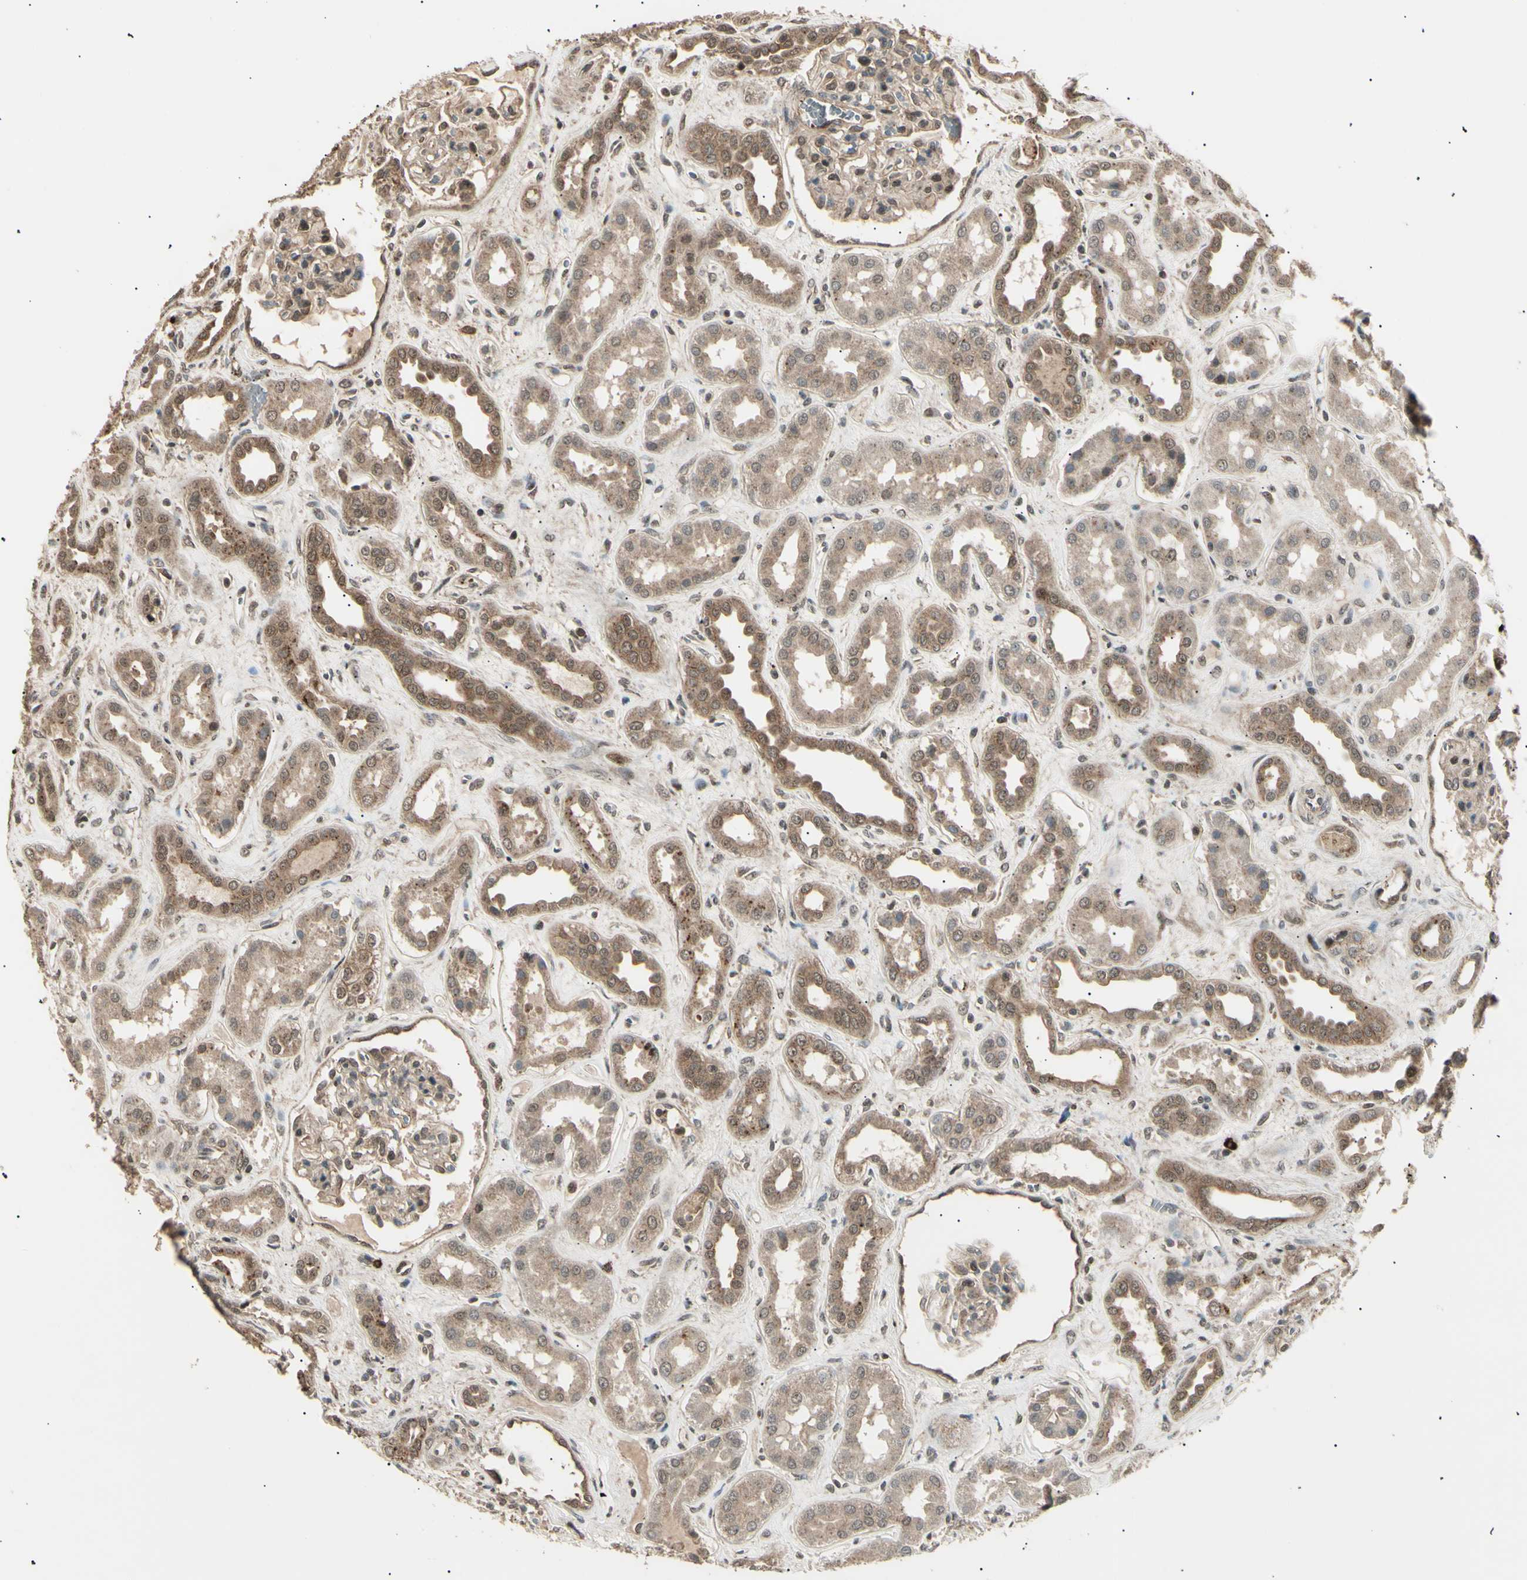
{"staining": {"intensity": "weak", "quantity": ">75%", "location": "cytoplasmic/membranous,nuclear"}, "tissue": "kidney", "cell_type": "Cells in glomeruli", "image_type": "normal", "snomed": [{"axis": "morphology", "description": "Normal tissue, NOS"}, {"axis": "topography", "description": "Kidney"}], "caption": "Immunohistochemical staining of unremarkable human kidney exhibits >75% levels of weak cytoplasmic/membranous,nuclear protein staining in about >75% of cells in glomeruli.", "gene": "NUAK2", "patient": {"sex": "male", "age": 59}}